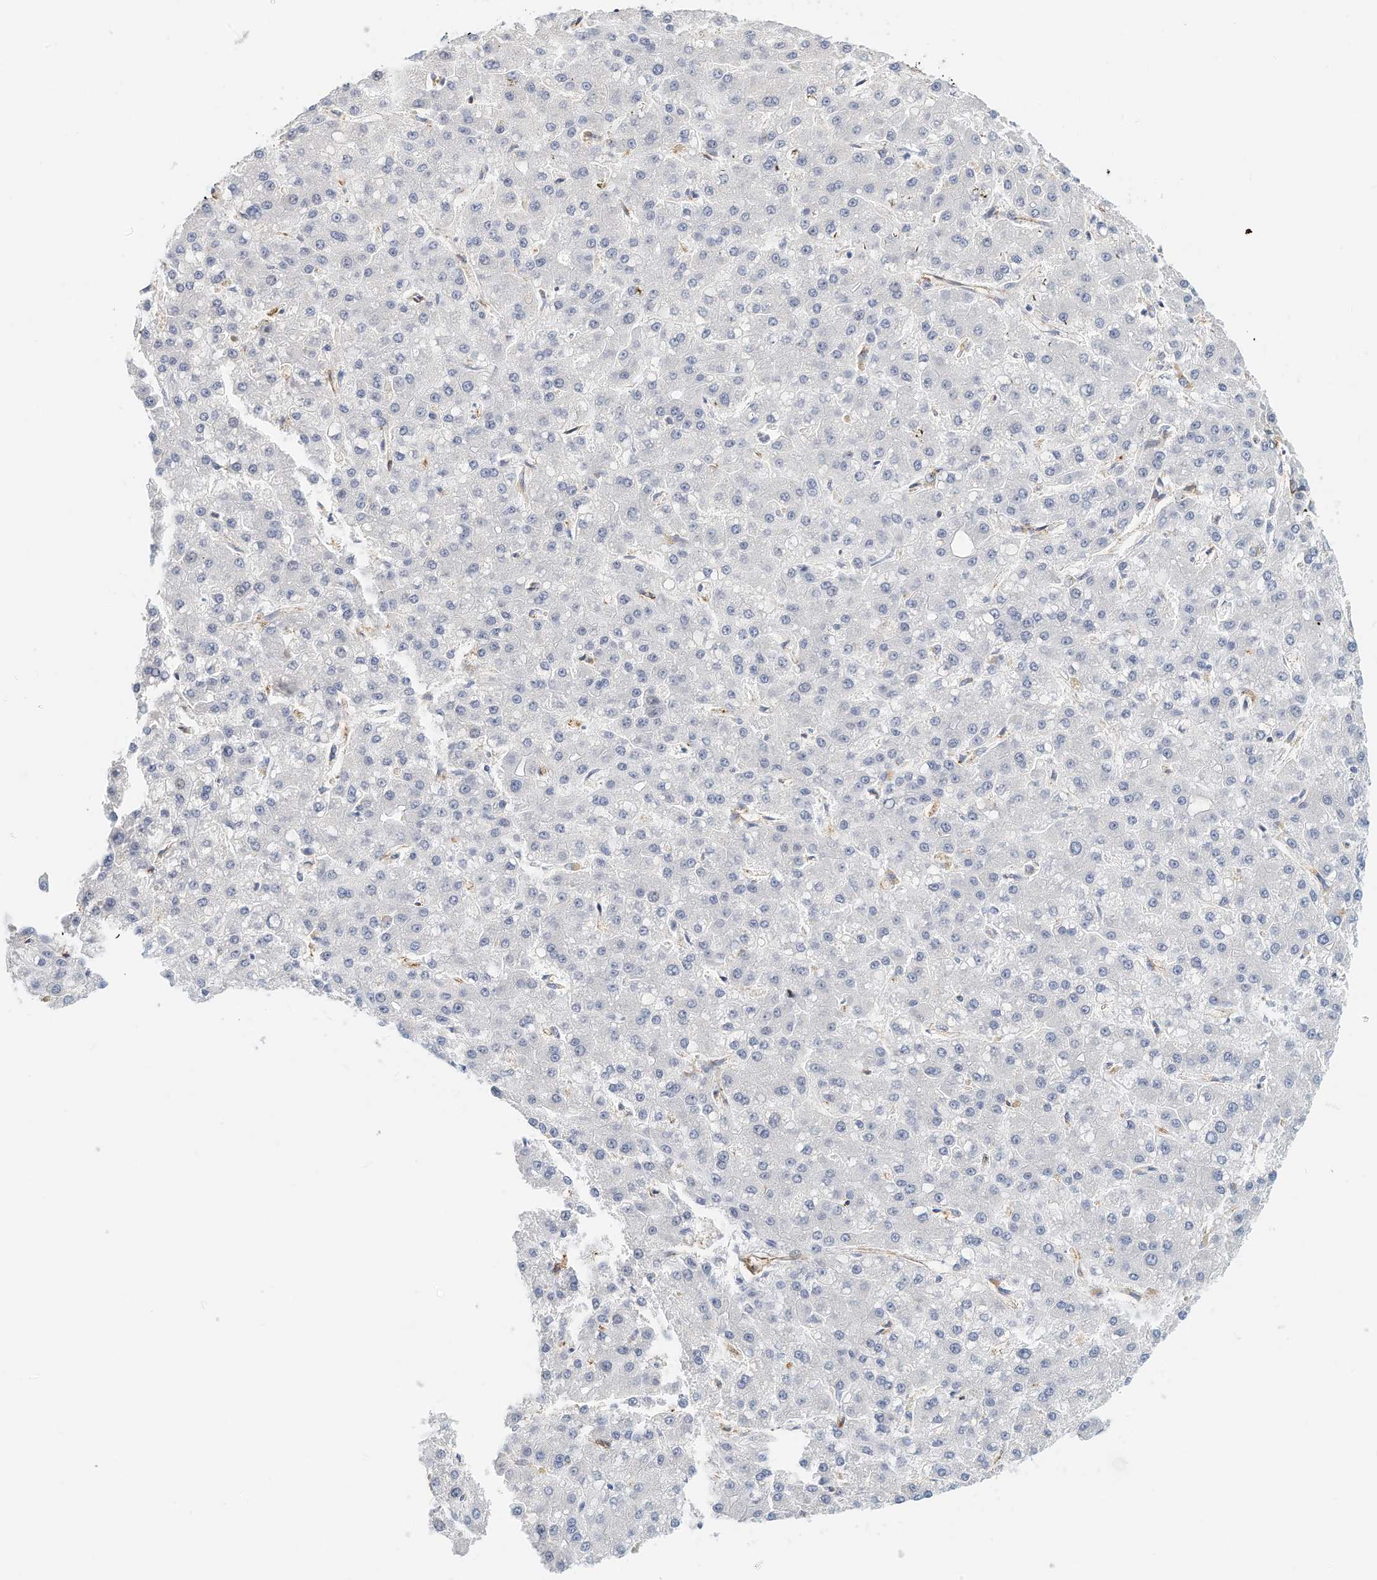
{"staining": {"intensity": "negative", "quantity": "none", "location": "none"}, "tissue": "liver cancer", "cell_type": "Tumor cells", "image_type": "cancer", "snomed": [{"axis": "morphology", "description": "Carcinoma, Hepatocellular, NOS"}, {"axis": "topography", "description": "Liver"}], "caption": "Immunohistochemical staining of liver cancer demonstrates no significant positivity in tumor cells.", "gene": "ARHGAP28", "patient": {"sex": "male", "age": 67}}